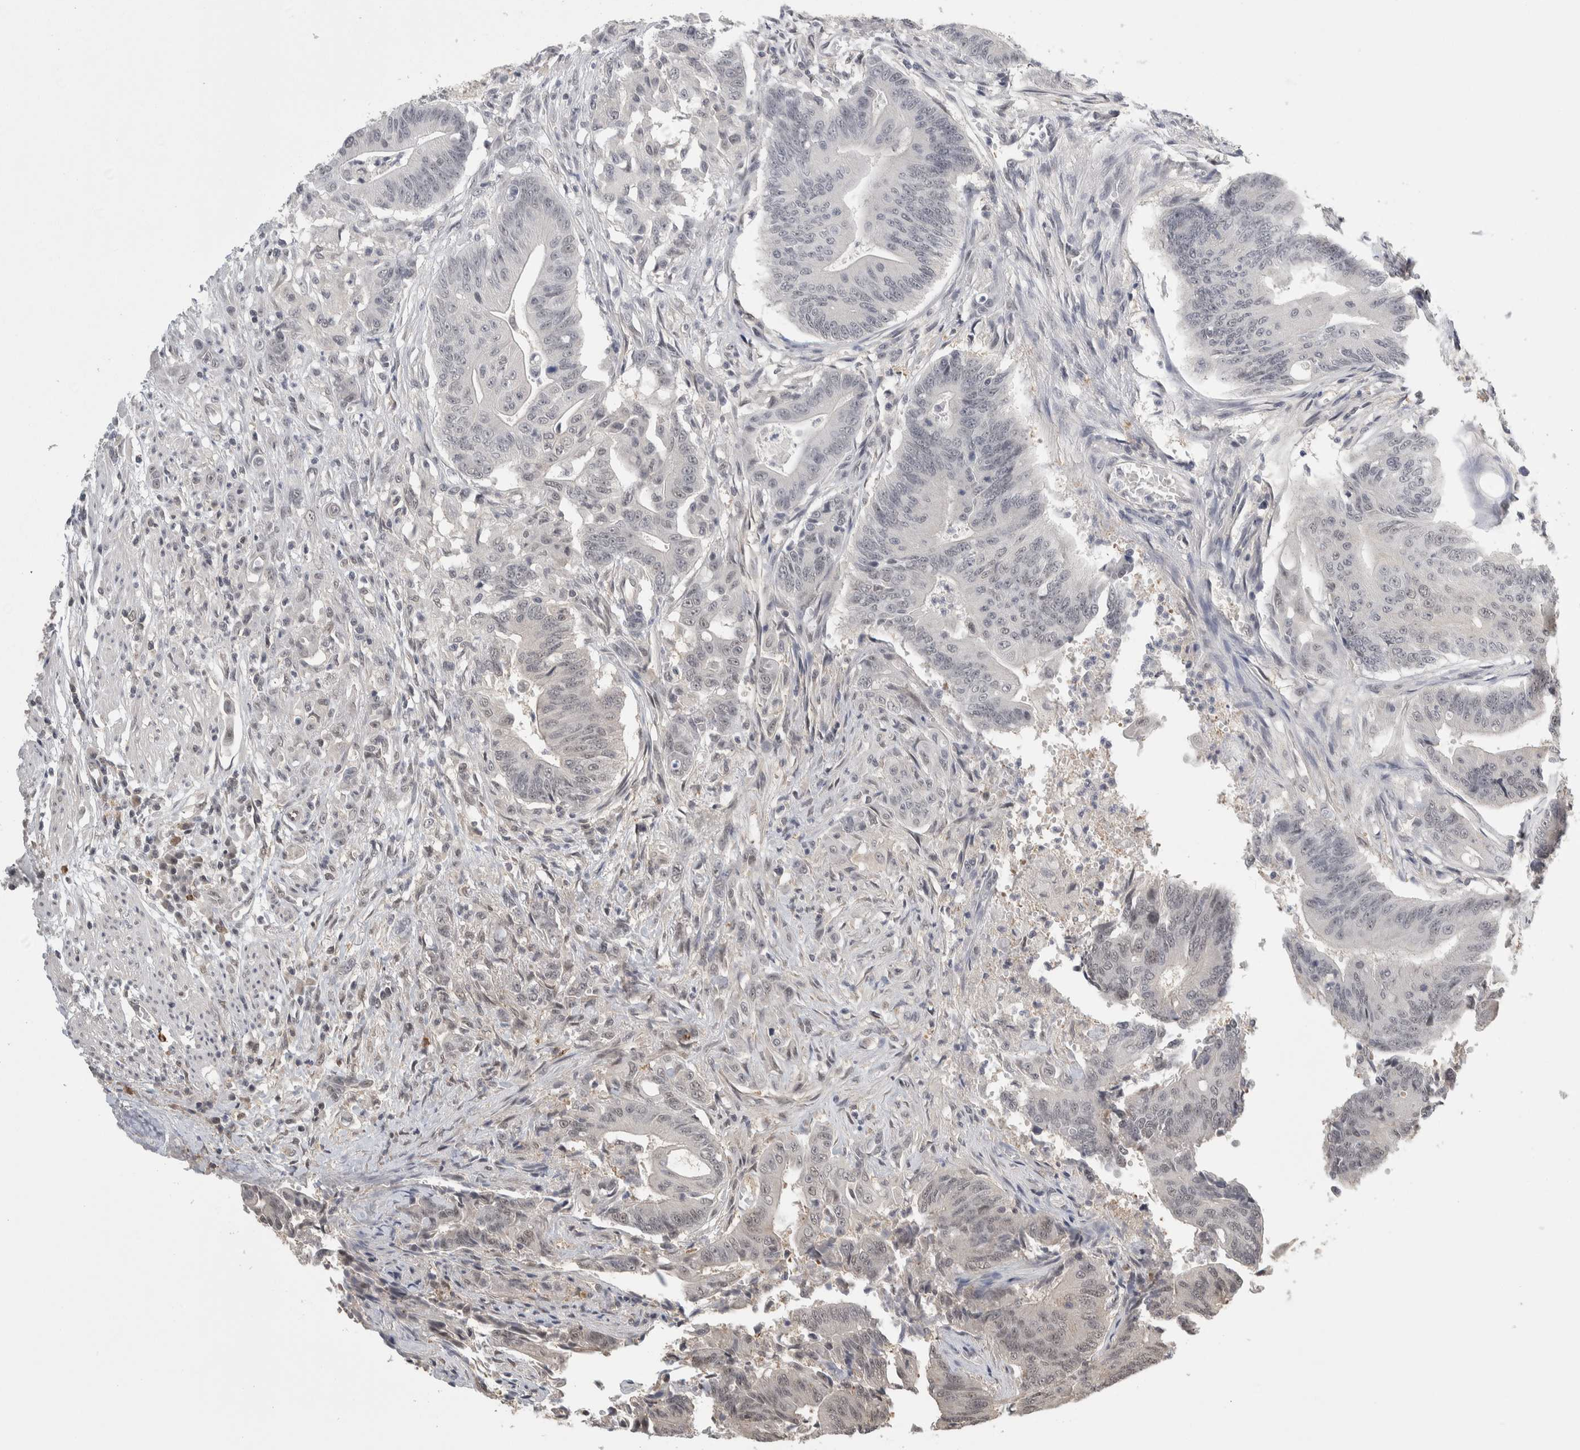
{"staining": {"intensity": "weak", "quantity": "<25%", "location": "nuclear"}, "tissue": "colorectal cancer", "cell_type": "Tumor cells", "image_type": "cancer", "snomed": [{"axis": "morphology", "description": "Adenoma, NOS"}, {"axis": "morphology", "description": "Adenocarcinoma, NOS"}, {"axis": "topography", "description": "Colon"}], "caption": "Human colorectal cancer stained for a protein using IHC exhibits no positivity in tumor cells.", "gene": "ZNF592", "patient": {"sex": "male", "age": 79}}